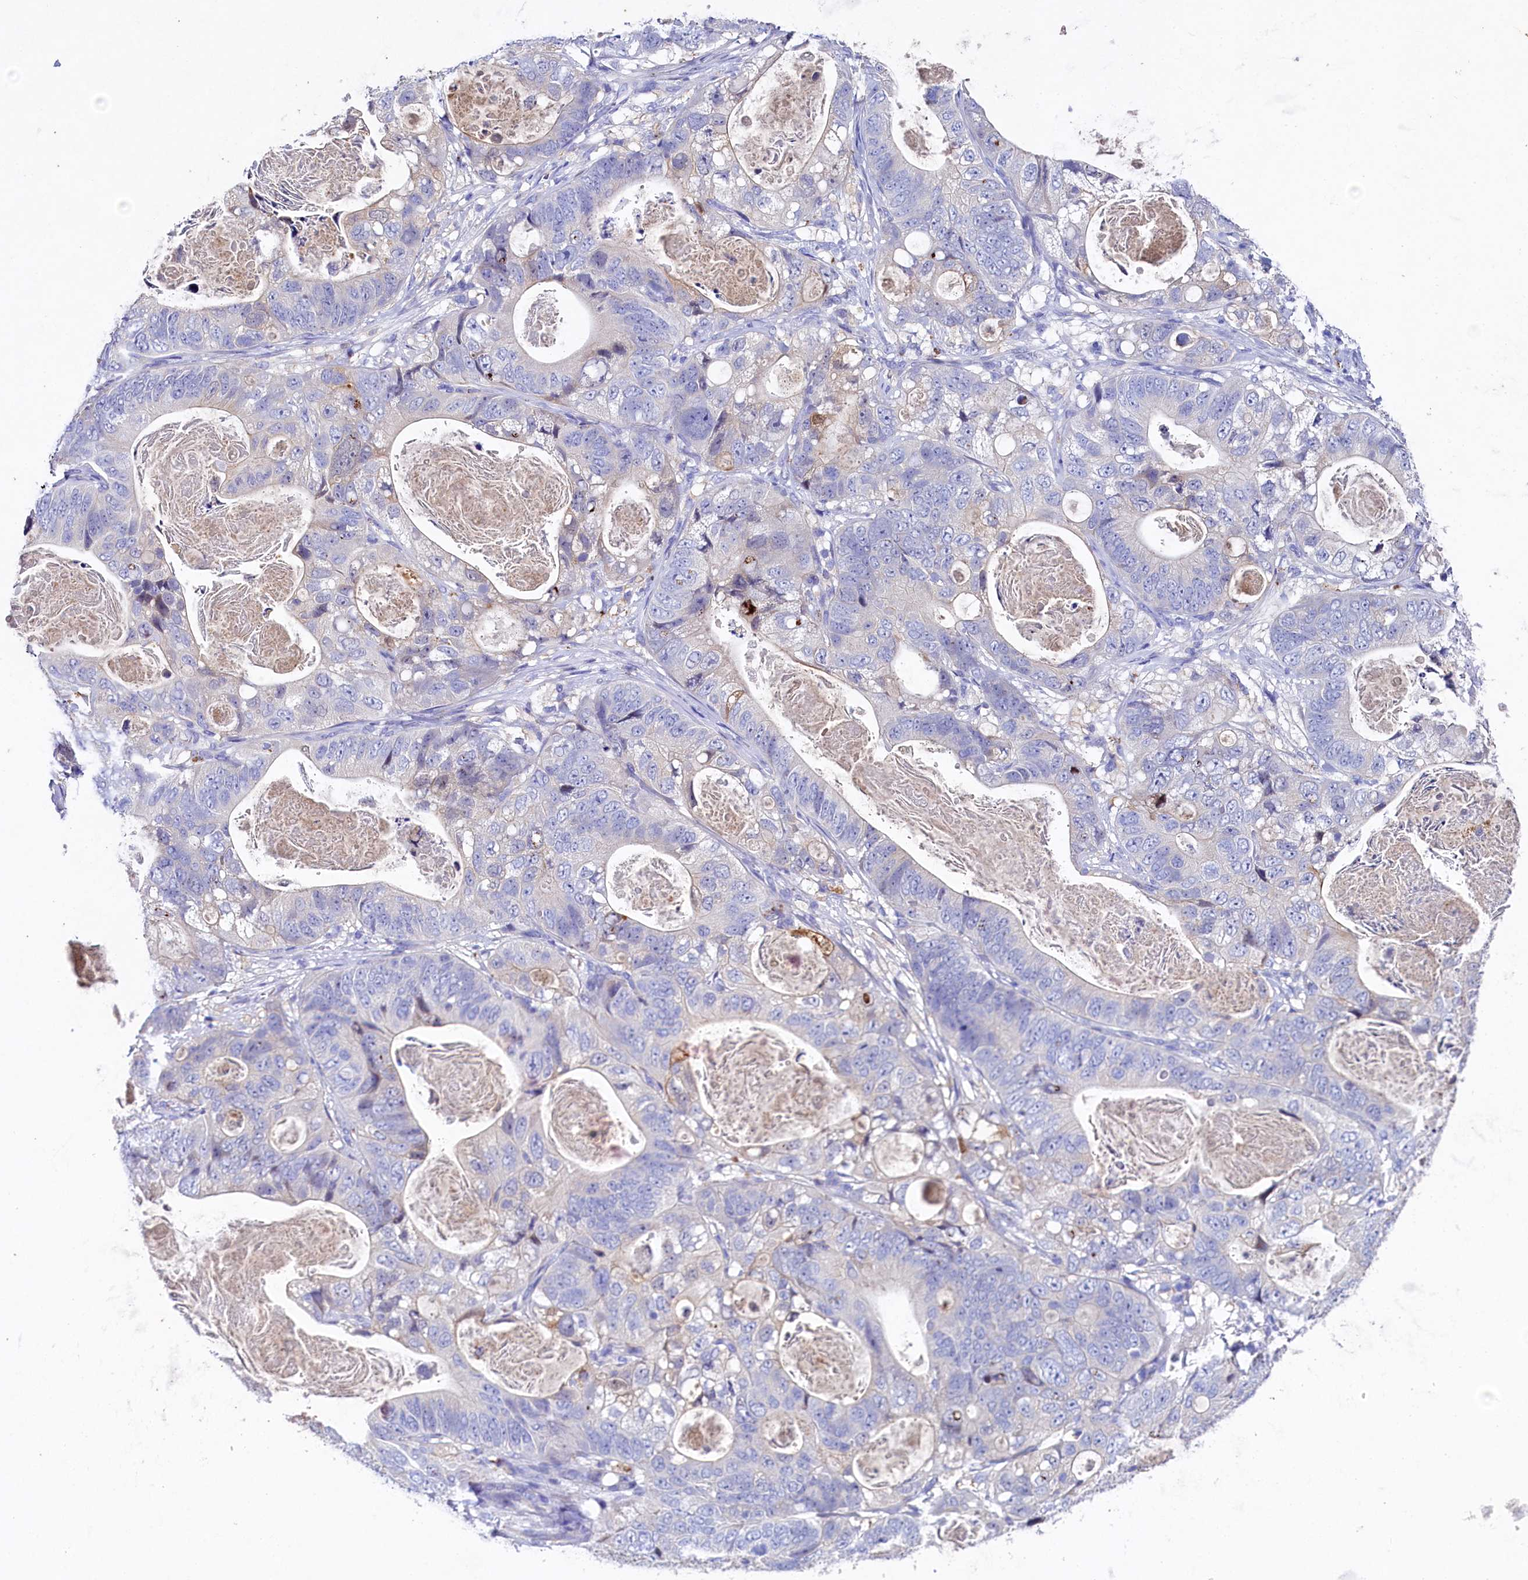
{"staining": {"intensity": "negative", "quantity": "none", "location": "none"}, "tissue": "stomach cancer", "cell_type": "Tumor cells", "image_type": "cancer", "snomed": [{"axis": "morphology", "description": "Normal tissue, NOS"}, {"axis": "morphology", "description": "Adenocarcinoma, NOS"}, {"axis": "topography", "description": "Stomach"}], "caption": "Immunohistochemistry (IHC) image of neoplastic tissue: human adenocarcinoma (stomach) stained with DAB demonstrates no significant protein expression in tumor cells.", "gene": "TGDS", "patient": {"sex": "female", "age": 89}}